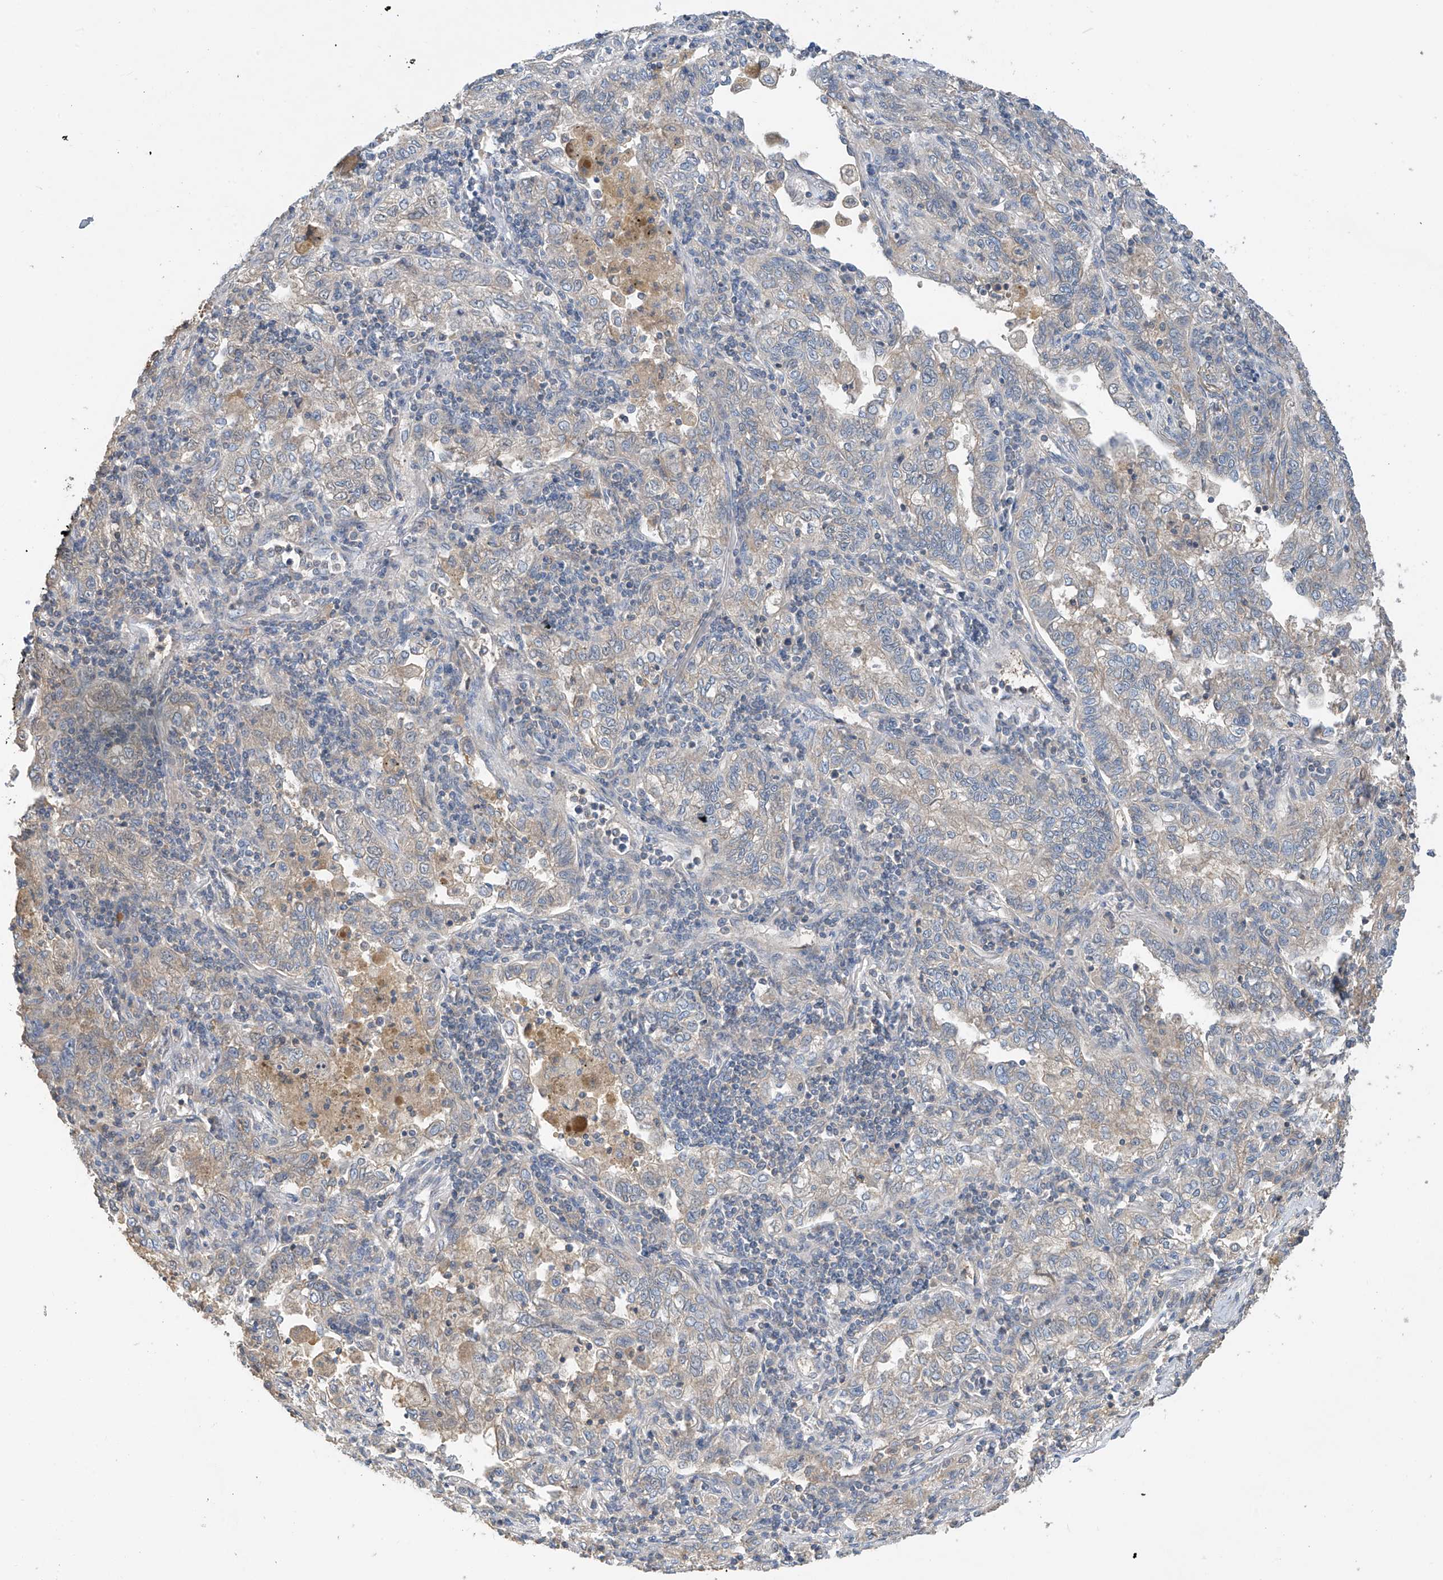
{"staining": {"intensity": "negative", "quantity": "none", "location": "none"}, "tissue": "lung cancer", "cell_type": "Tumor cells", "image_type": "cancer", "snomed": [{"axis": "morphology", "description": "Adenocarcinoma, NOS"}, {"axis": "topography", "description": "Lung"}], "caption": "Lung cancer (adenocarcinoma) was stained to show a protein in brown. There is no significant positivity in tumor cells.", "gene": "RPAIN", "patient": {"sex": "male", "age": 49}}